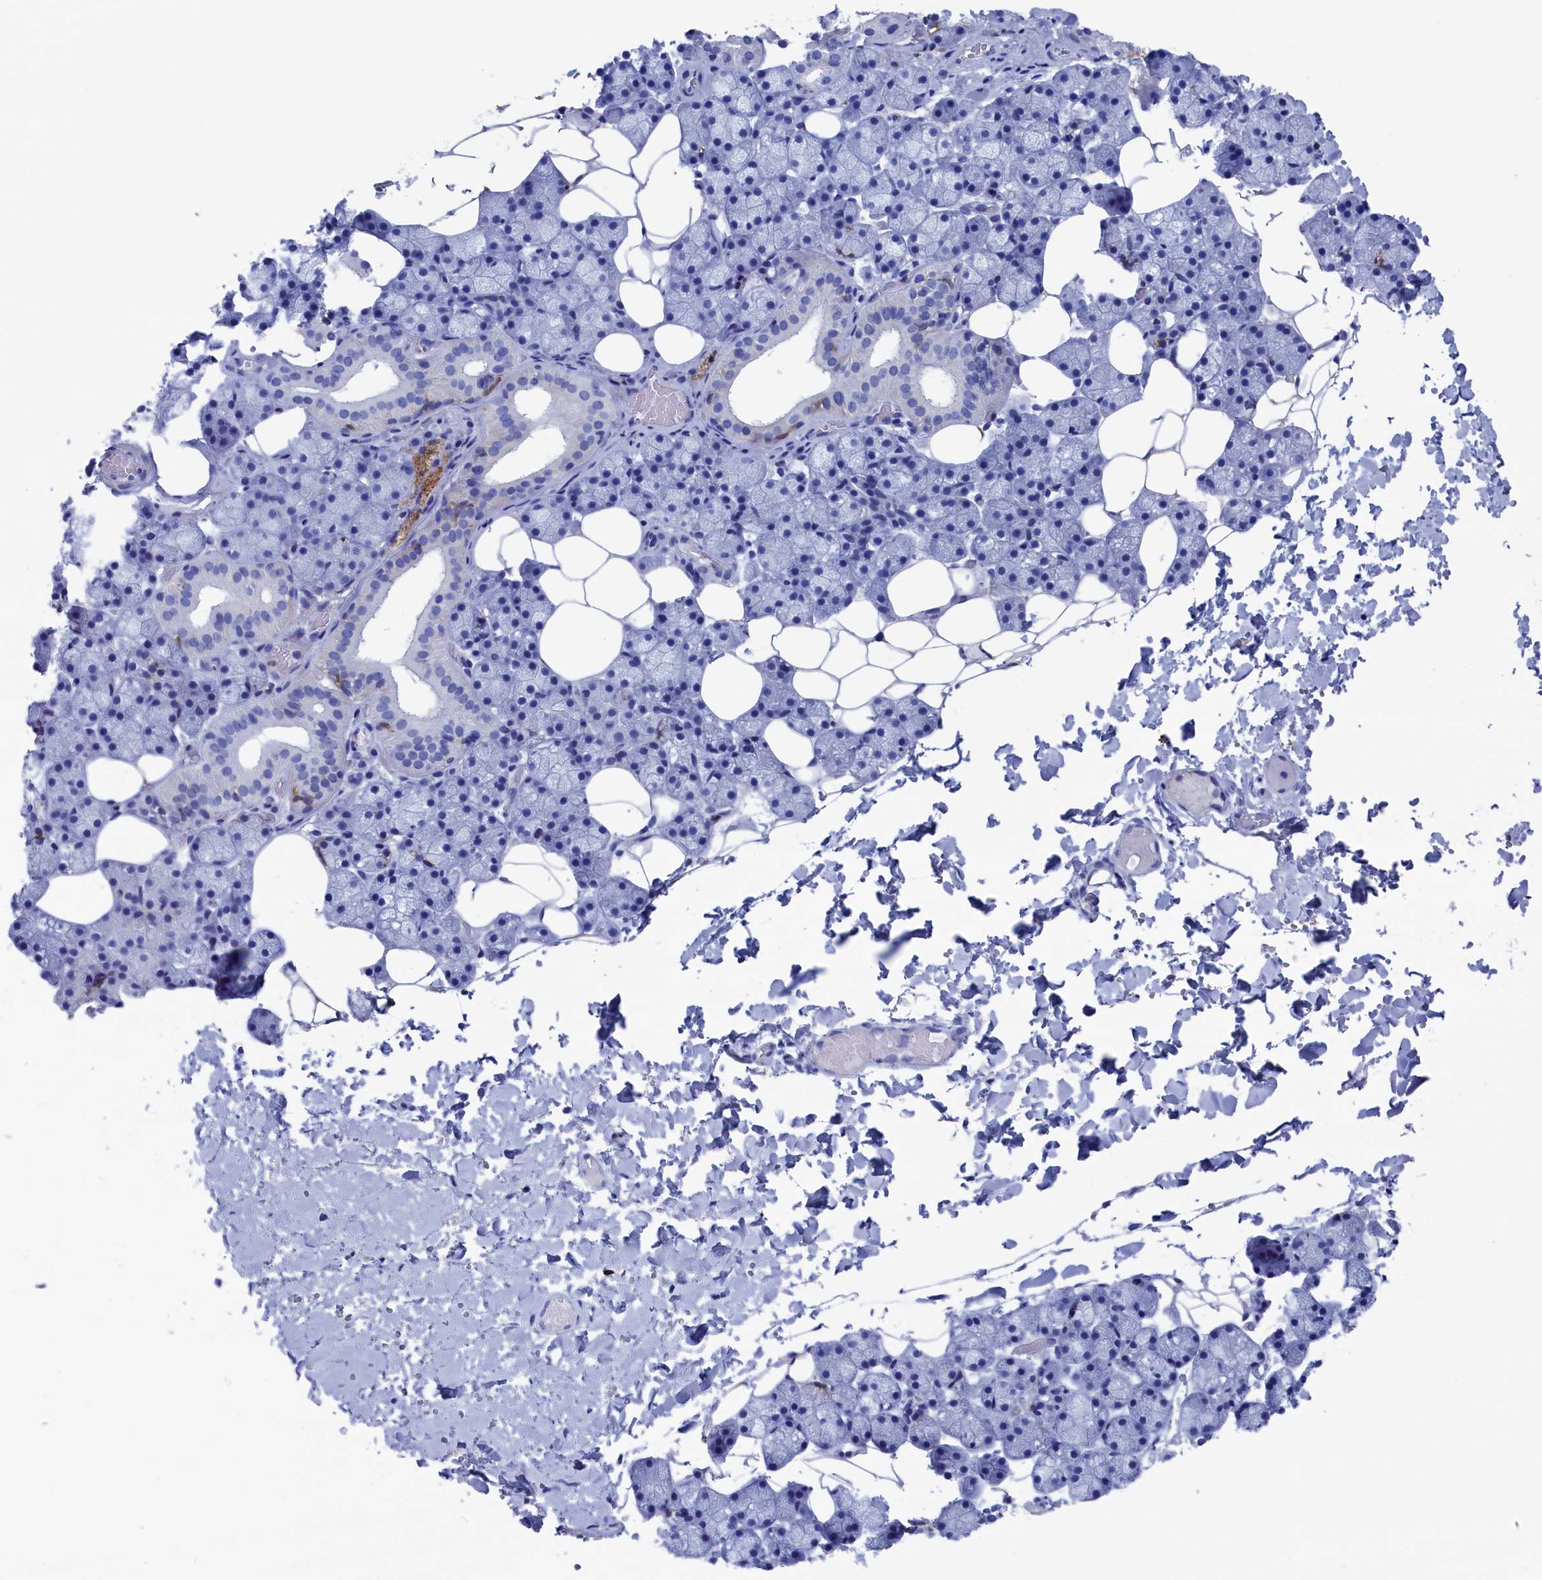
{"staining": {"intensity": "negative", "quantity": "none", "location": "none"}, "tissue": "salivary gland", "cell_type": "Glandular cells", "image_type": "normal", "snomed": [{"axis": "morphology", "description": "Normal tissue, NOS"}, {"axis": "topography", "description": "Salivary gland"}], "caption": "An immunohistochemistry (IHC) image of benign salivary gland is shown. There is no staining in glandular cells of salivary gland. The staining was performed using DAB to visualize the protein expression in brown, while the nuclei were stained in blue with hematoxylin (Magnification: 20x).", "gene": "TYROBP", "patient": {"sex": "female", "age": 33}}